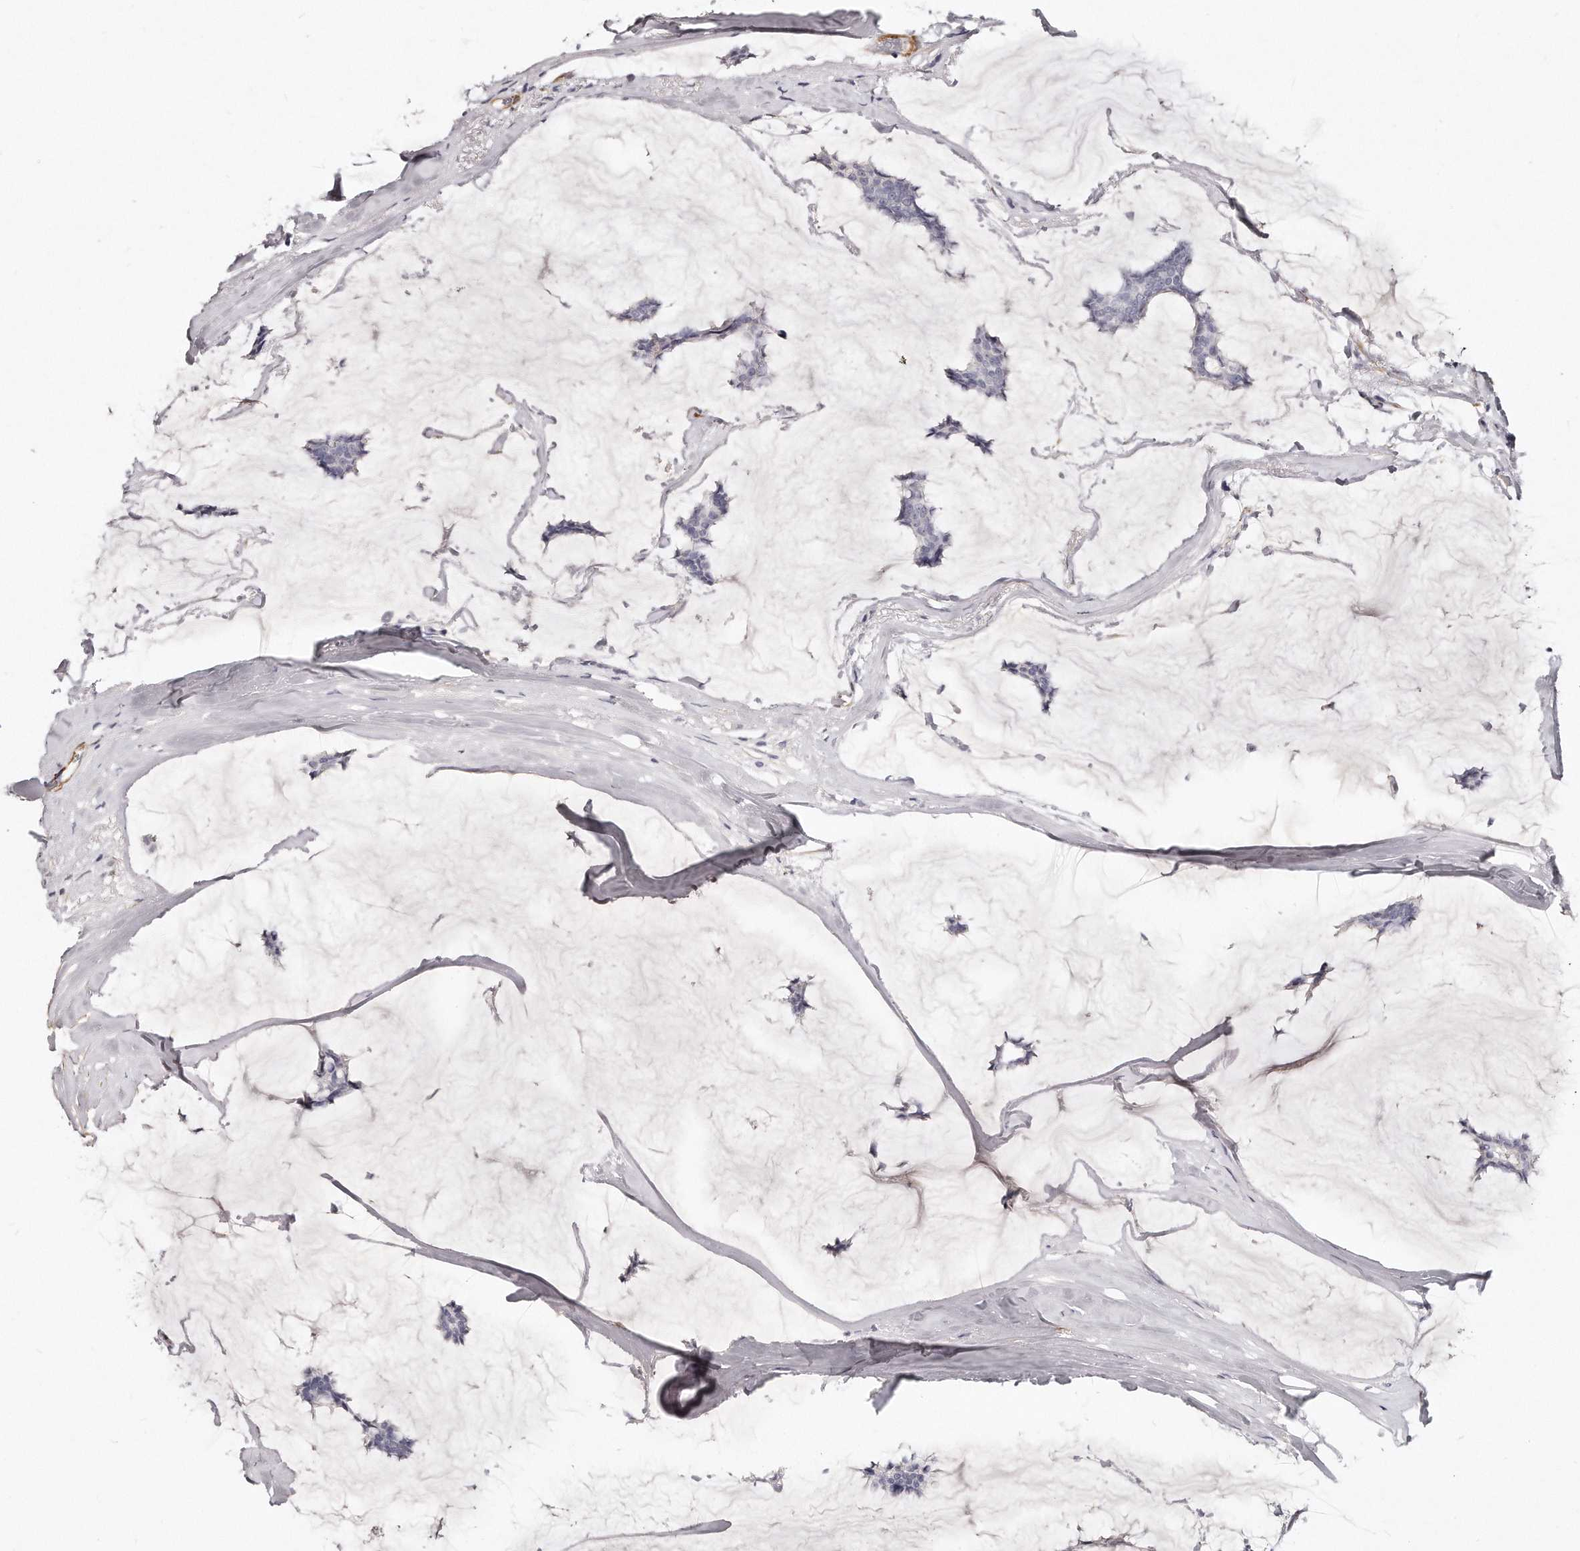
{"staining": {"intensity": "negative", "quantity": "none", "location": "none"}, "tissue": "breast cancer", "cell_type": "Tumor cells", "image_type": "cancer", "snomed": [{"axis": "morphology", "description": "Duct carcinoma"}, {"axis": "topography", "description": "Breast"}], "caption": "This histopathology image is of invasive ductal carcinoma (breast) stained with immunohistochemistry to label a protein in brown with the nuclei are counter-stained blue. There is no positivity in tumor cells.", "gene": "LMOD1", "patient": {"sex": "female", "age": 93}}